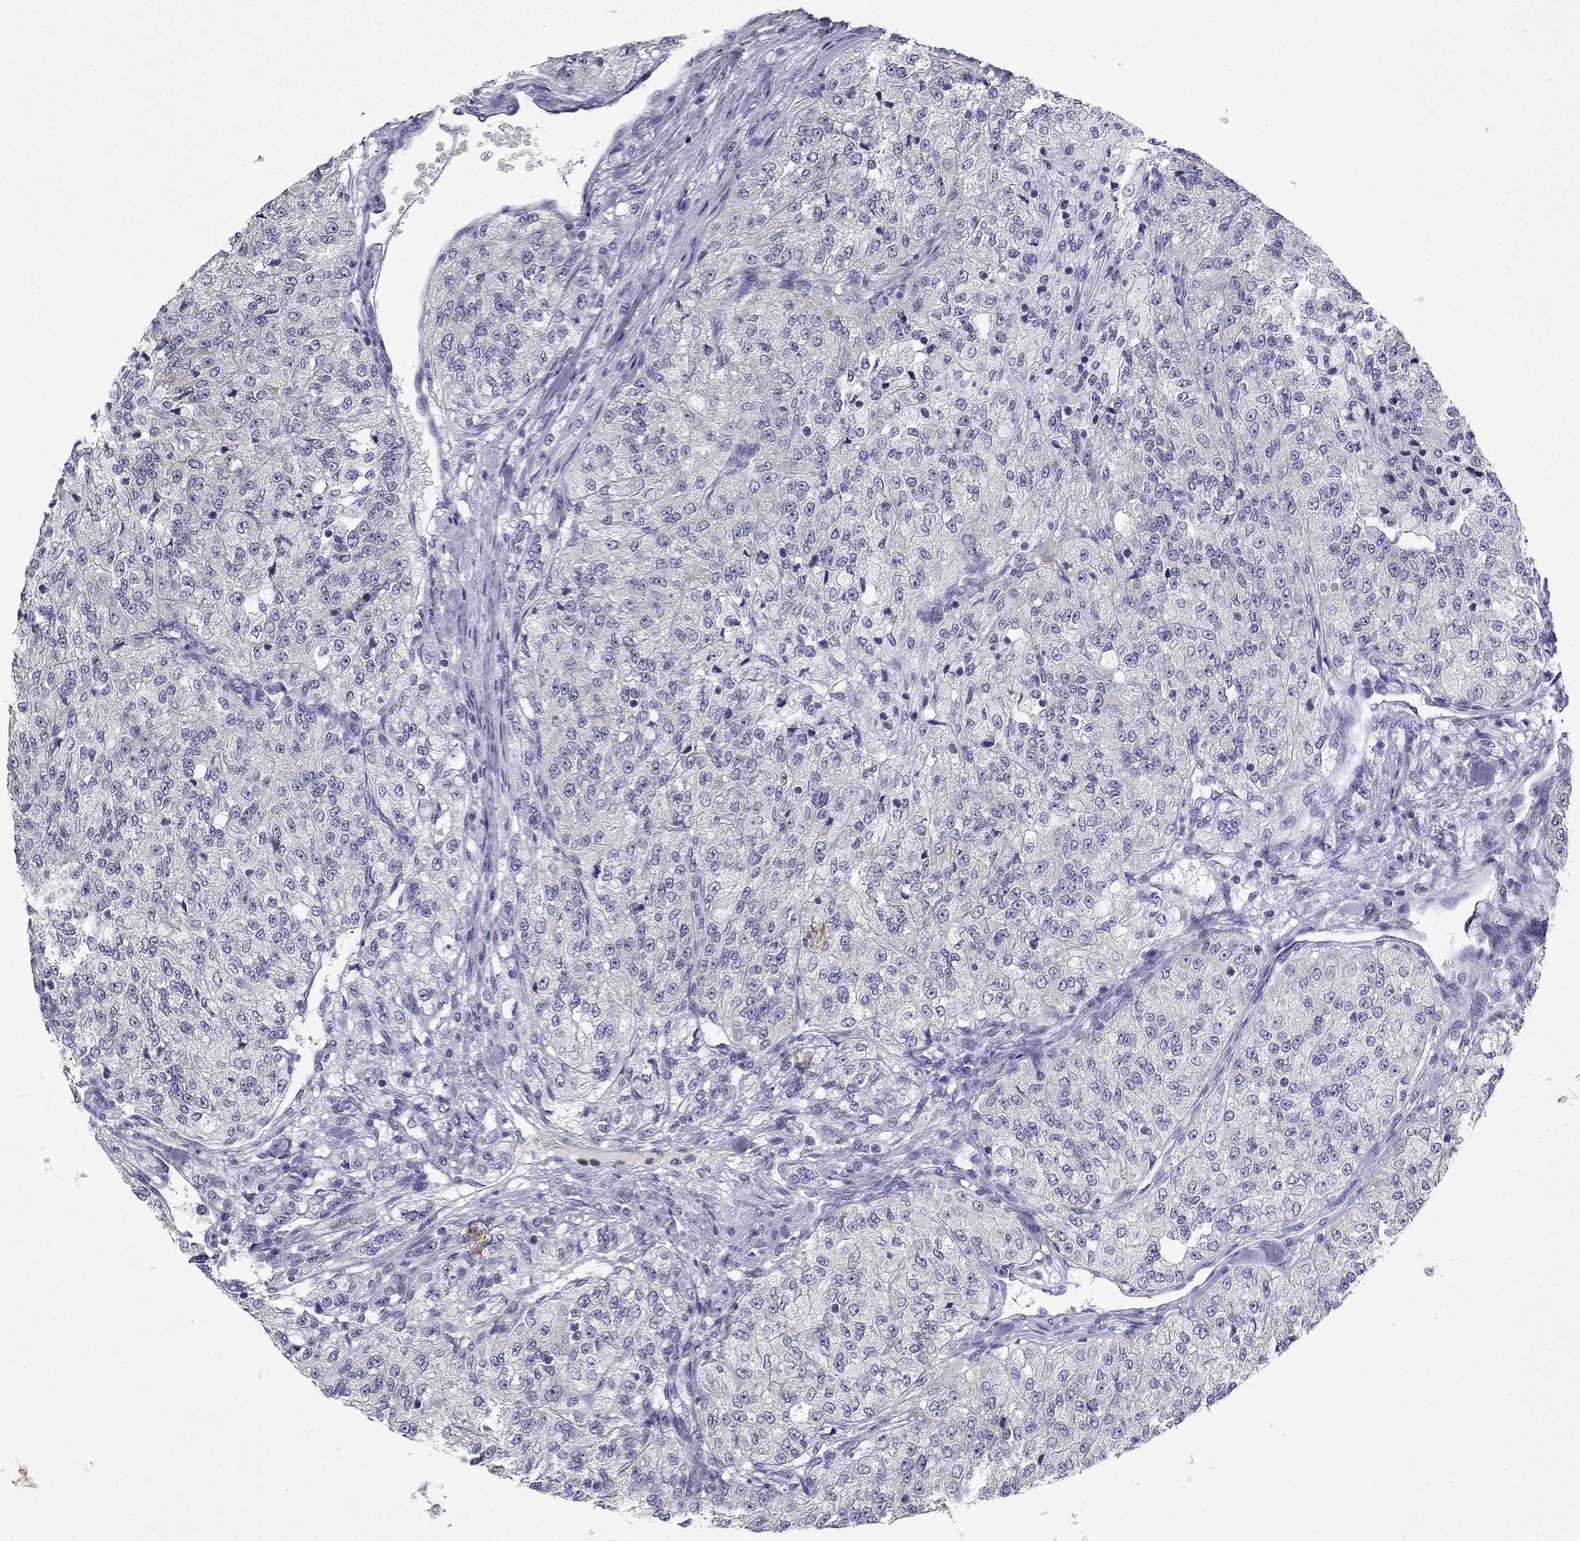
{"staining": {"intensity": "negative", "quantity": "none", "location": "none"}, "tissue": "renal cancer", "cell_type": "Tumor cells", "image_type": "cancer", "snomed": [{"axis": "morphology", "description": "Adenocarcinoma, NOS"}, {"axis": "topography", "description": "Kidney"}], "caption": "A histopathology image of renal cancer stained for a protein reveals no brown staining in tumor cells.", "gene": "SLC6A4", "patient": {"sex": "female", "age": 63}}